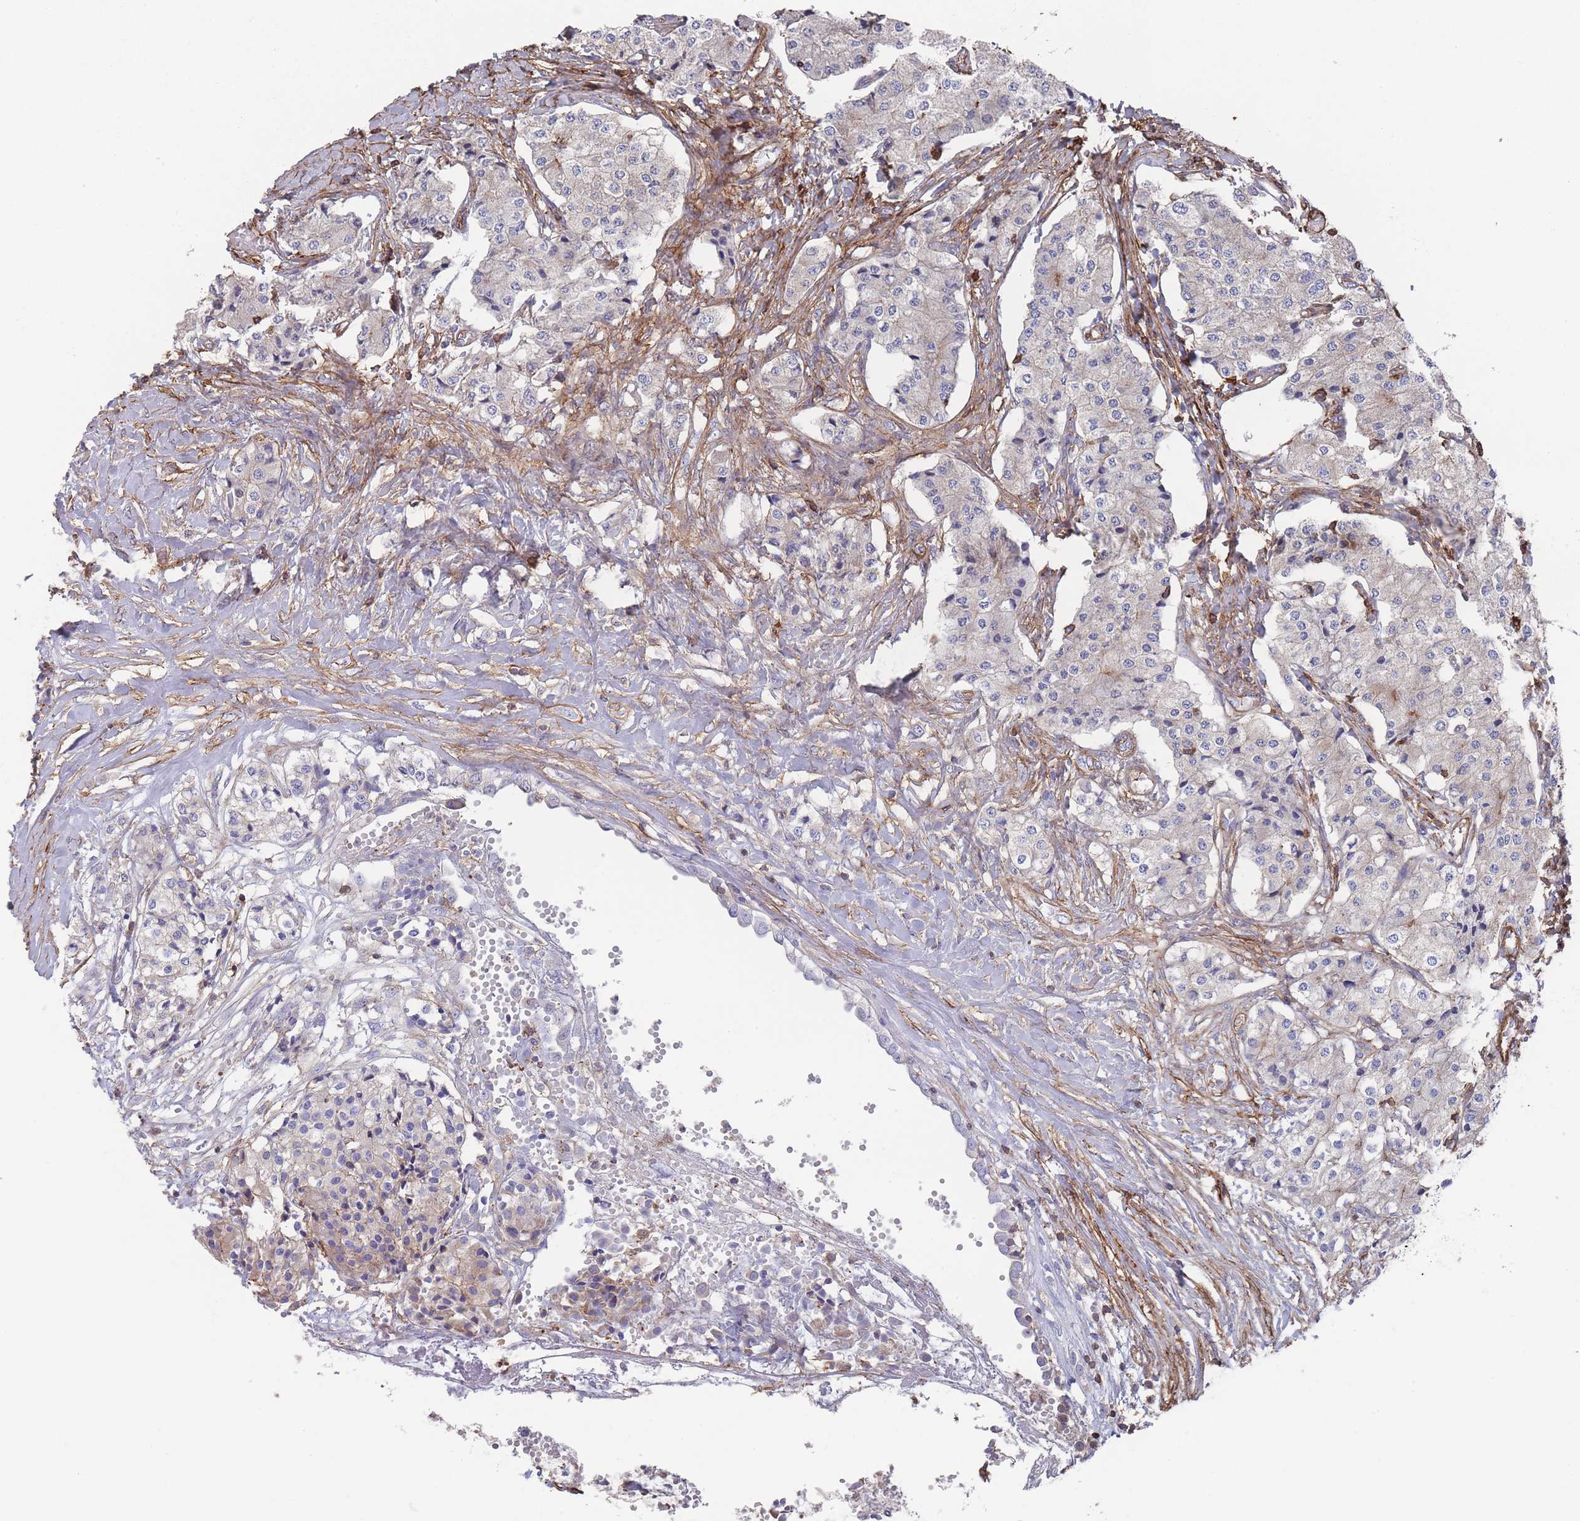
{"staining": {"intensity": "negative", "quantity": "none", "location": "none"}, "tissue": "carcinoid", "cell_type": "Tumor cells", "image_type": "cancer", "snomed": [{"axis": "morphology", "description": "Carcinoid, malignant, NOS"}, {"axis": "topography", "description": "Colon"}], "caption": "Immunohistochemistry image of malignant carcinoid stained for a protein (brown), which reveals no staining in tumor cells.", "gene": "SCCPDH", "patient": {"sex": "female", "age": 52}}